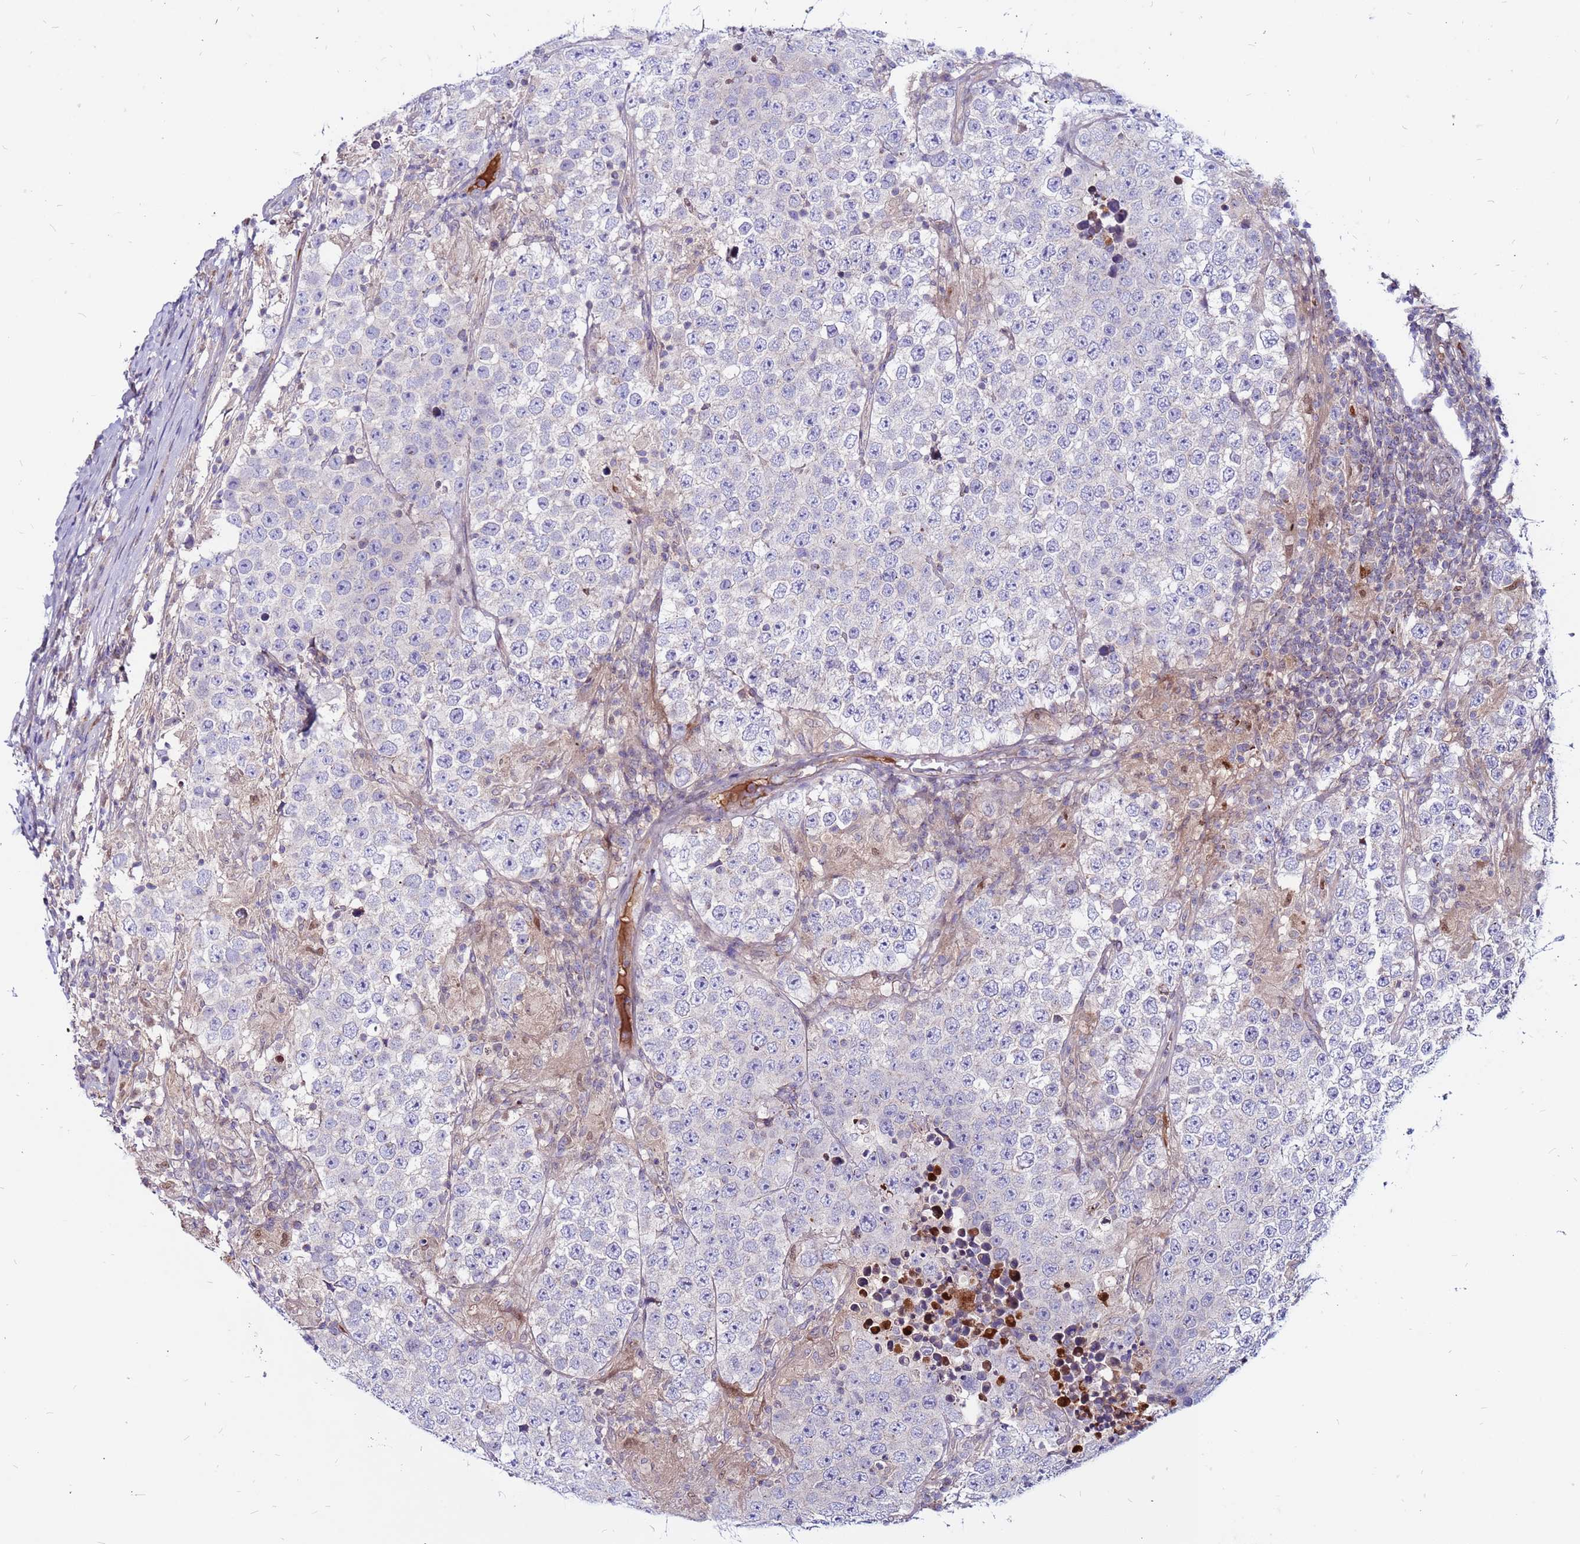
{"staining": {"intensity": "negative", "quantity": "none", "location": "none"}, "tissue": "testis cancer", "cell_type": "Tumor cells", "image_type": "cancer", "snomed": [{"axis": "morphology", "description": "Normal tissue, NOS"}, {"axis": "morphology", "description": "Urothelial carcinoma, High grade"}, {"axis": "morphology", "description": "Seminoma, NOS"}, {"axis": "morphology", "description": "Carcinoma, Embryonal, NOS"}, {"axis": "topography", "description": "Urinary bladder"}, {"axis": "topography", "description": "Testis"}], "caption": "High magnification brightfield microscopy of seminoma (testis) stained with DAB (3,3'-diaminobenzidine) (brown) and counterstained with hematoxylin (blue): tumor cells show no significant staining.", "gene": "CCDC71", "patient": {"sex": "male", "age": 41}}